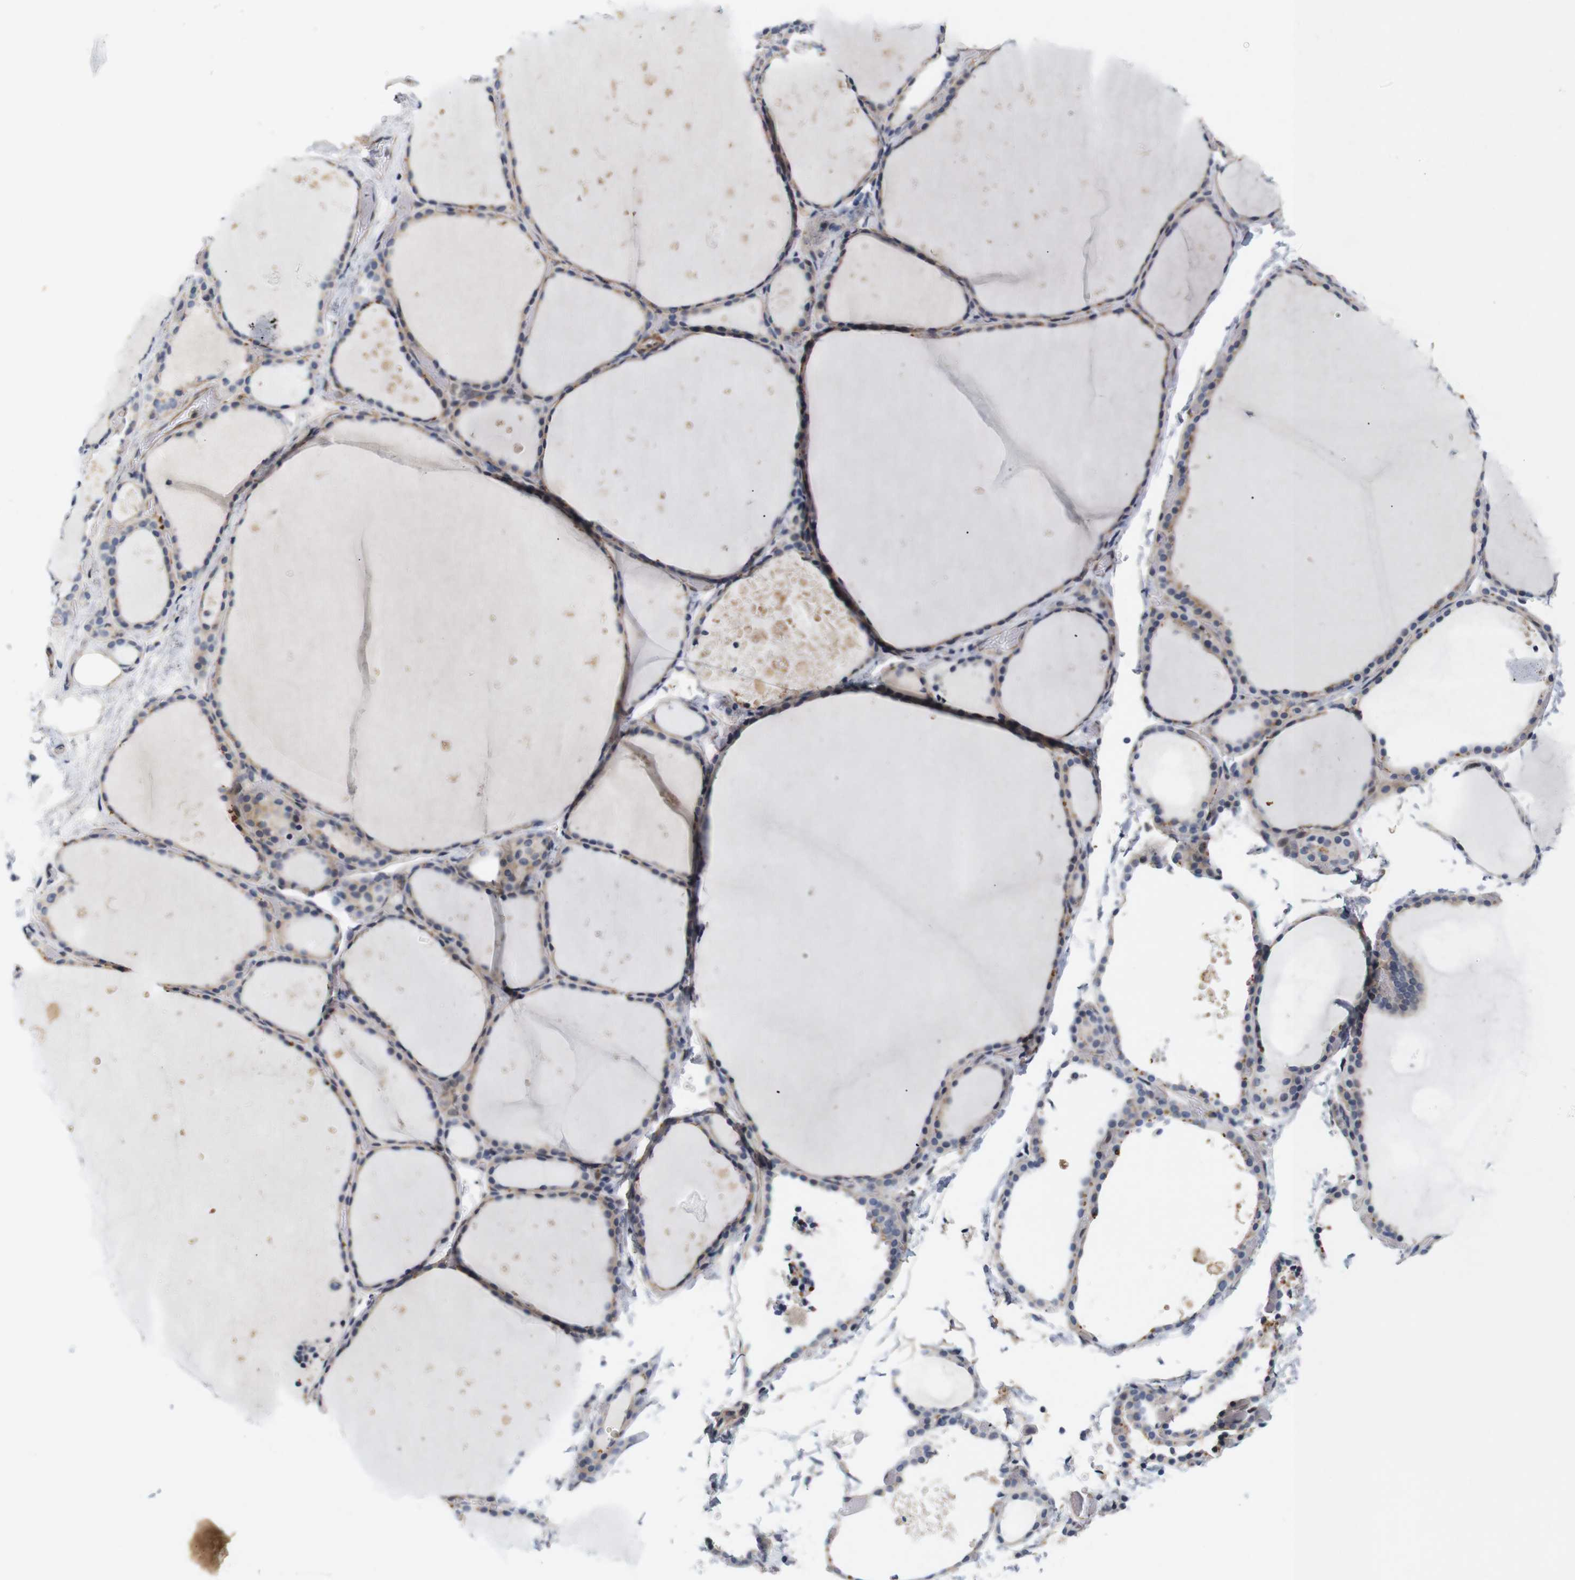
{"staining": {"intensity": "weak", "quantity": ">75%", "location": "cytoplasmic/membranous"}, "tissue": "thyroid gland", "cell_type": "Glandular cells", "image_type": "normal", "snomed": [{"axis": "morphology", "description": "Normal tissue, NOS"}, {"axis": "topography", "description": "Thyroid gland"}], "caption": "Thyroid gland stained with a brown dye reveals weak cytoplasmic/membranous positive positivity in about >75% of glandular cells.", "gene": "CYB561", "patient": {"sex": "female", "age": 44}}